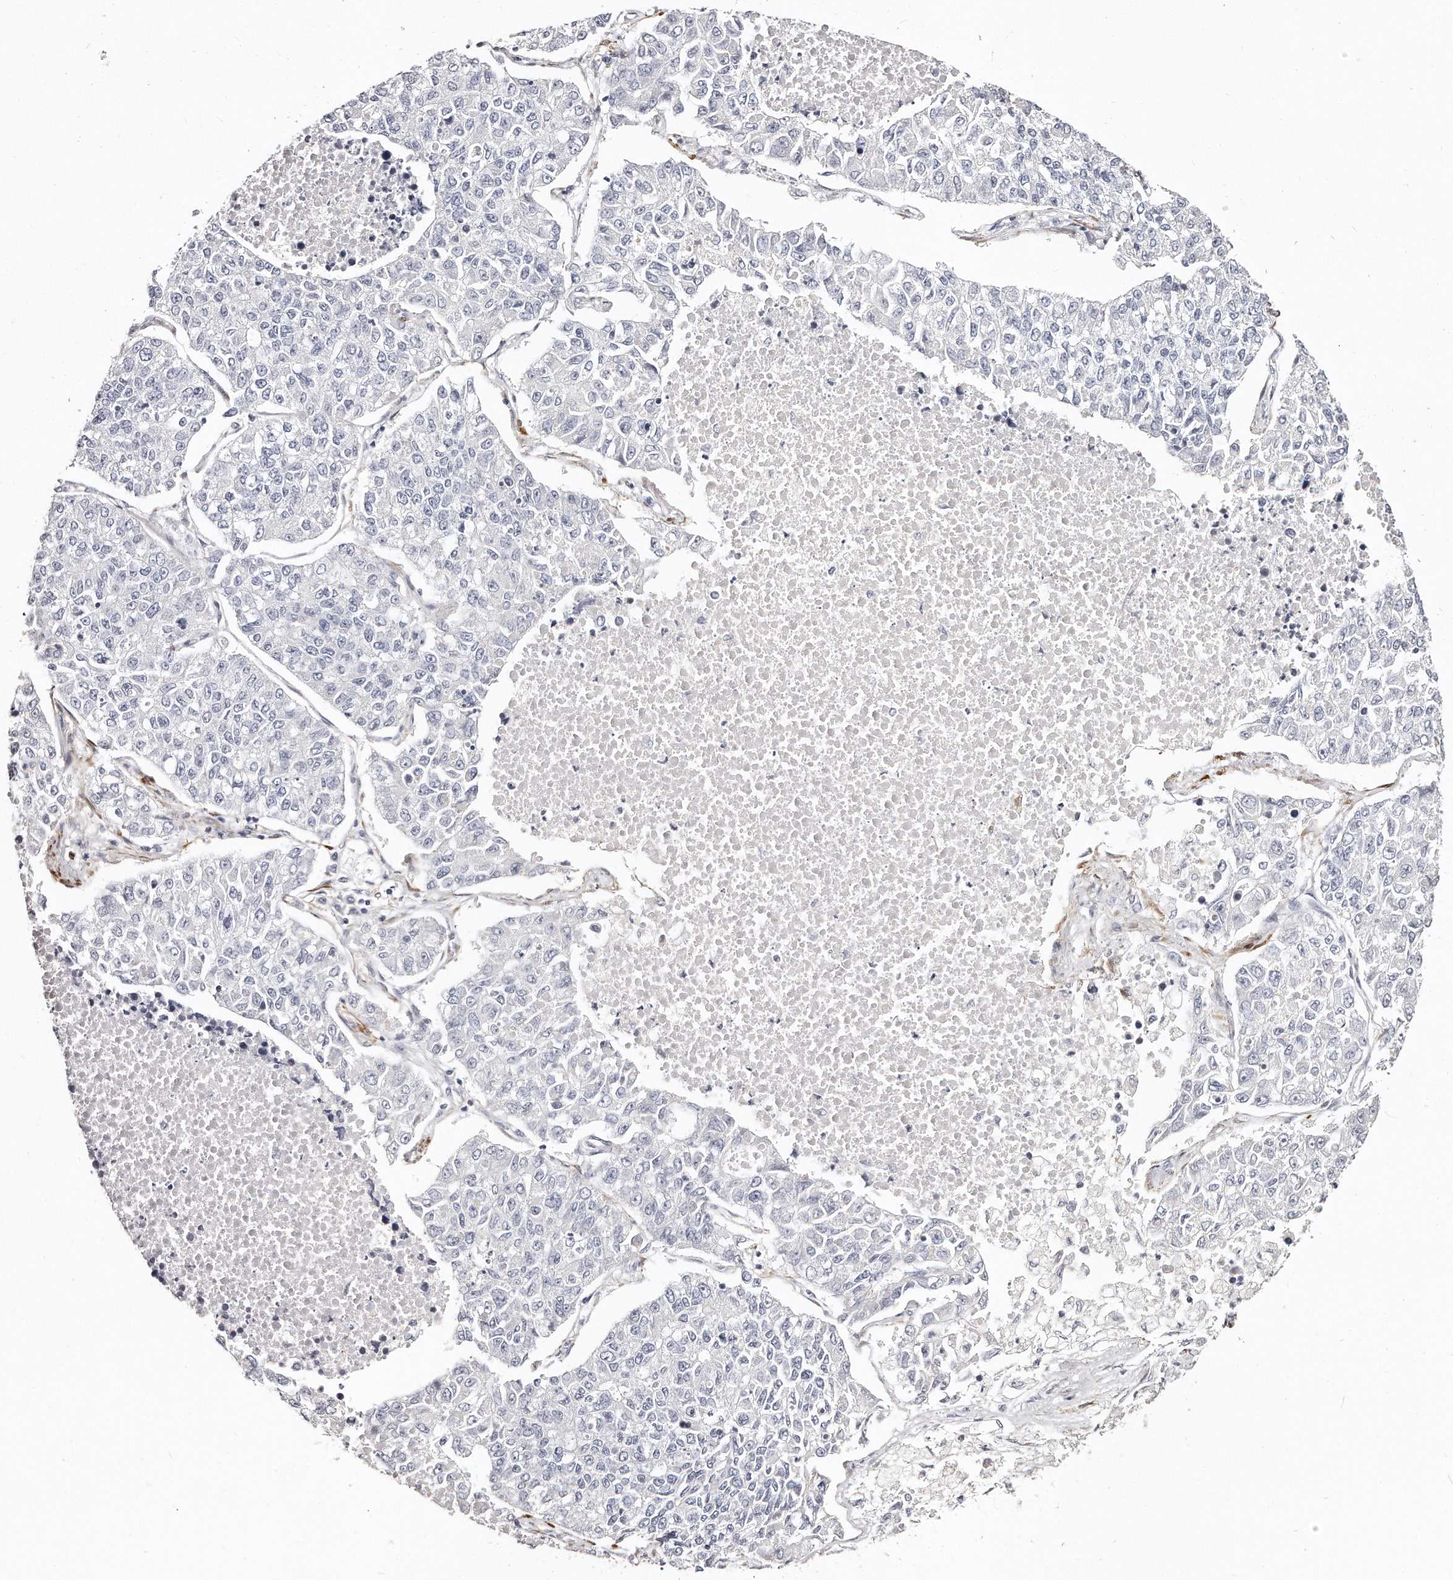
{"staining": {"intensity": "negative", "quantity": "none", "location": "none"}, "tissue": "lung cancer", "cell_type": "Tumor cells", "image_type": "cancer", "snomed": [{"axis": "morphology", "description": "Adenocarcinoma, NOS"}, {"axis": "topography", "description": "Lung"}], "caption": "IHC image of neoplastic tissue: adenocarcinoma (lung) stained with DAB reveals no significant protein staining in tumor cells.", "gene": "LMOD1", "patient": {"sex": "male", "age": 49}}